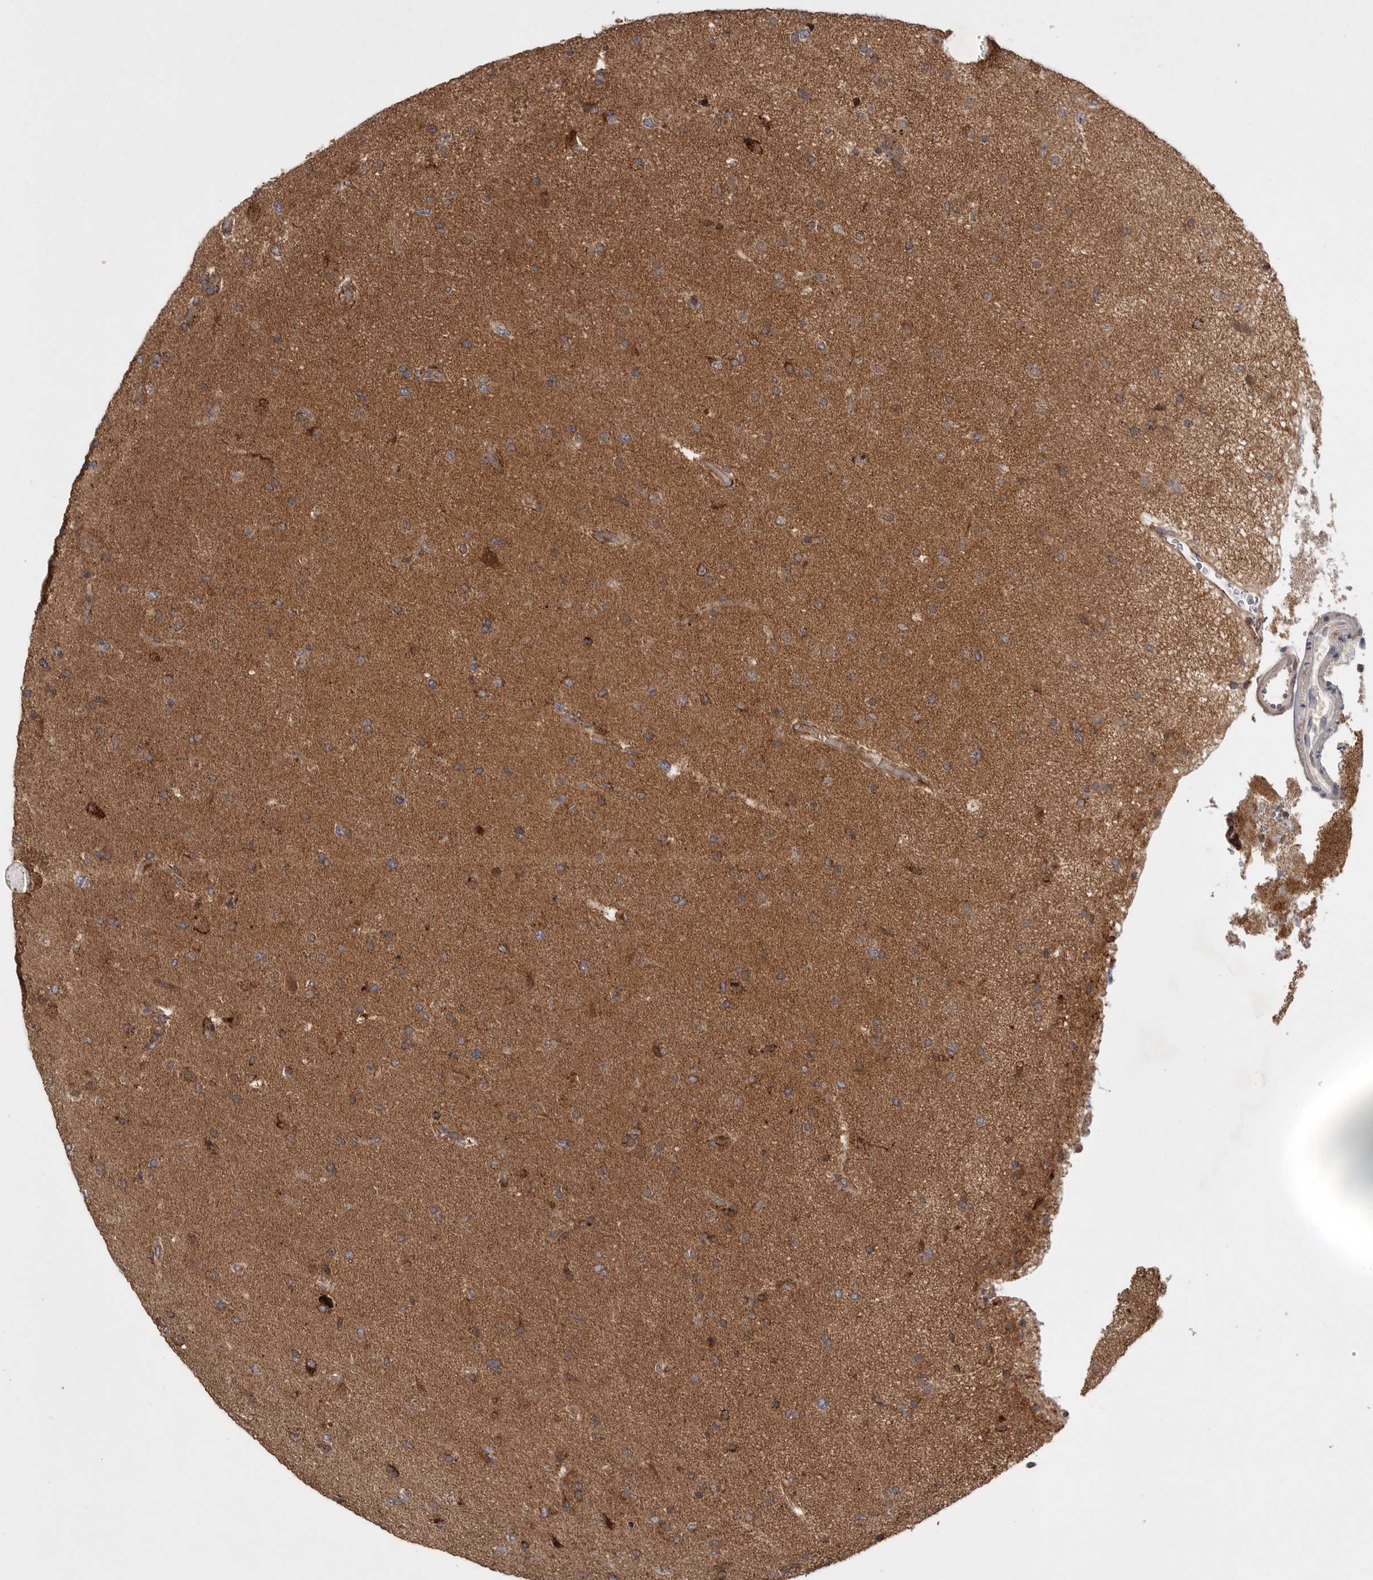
{"staining": {"intensity": "moderate", "quantity": ">75%", "location": "cytoplasmic/membranous"}, "tissue": "glioma", "cell_type": "Tumor cells", "image_type": "cancer", "snomed": [{"axis": "morphology", "description": "Glioma, malignant, High grade"}, {"axis": "topography", "description": "Brain"}], "caption": "Glioma stained with a protein marker reveals moderate staining in tumor cells.", "gene": "KYAT3", "patient": {"sex": "male", "age": 72}}